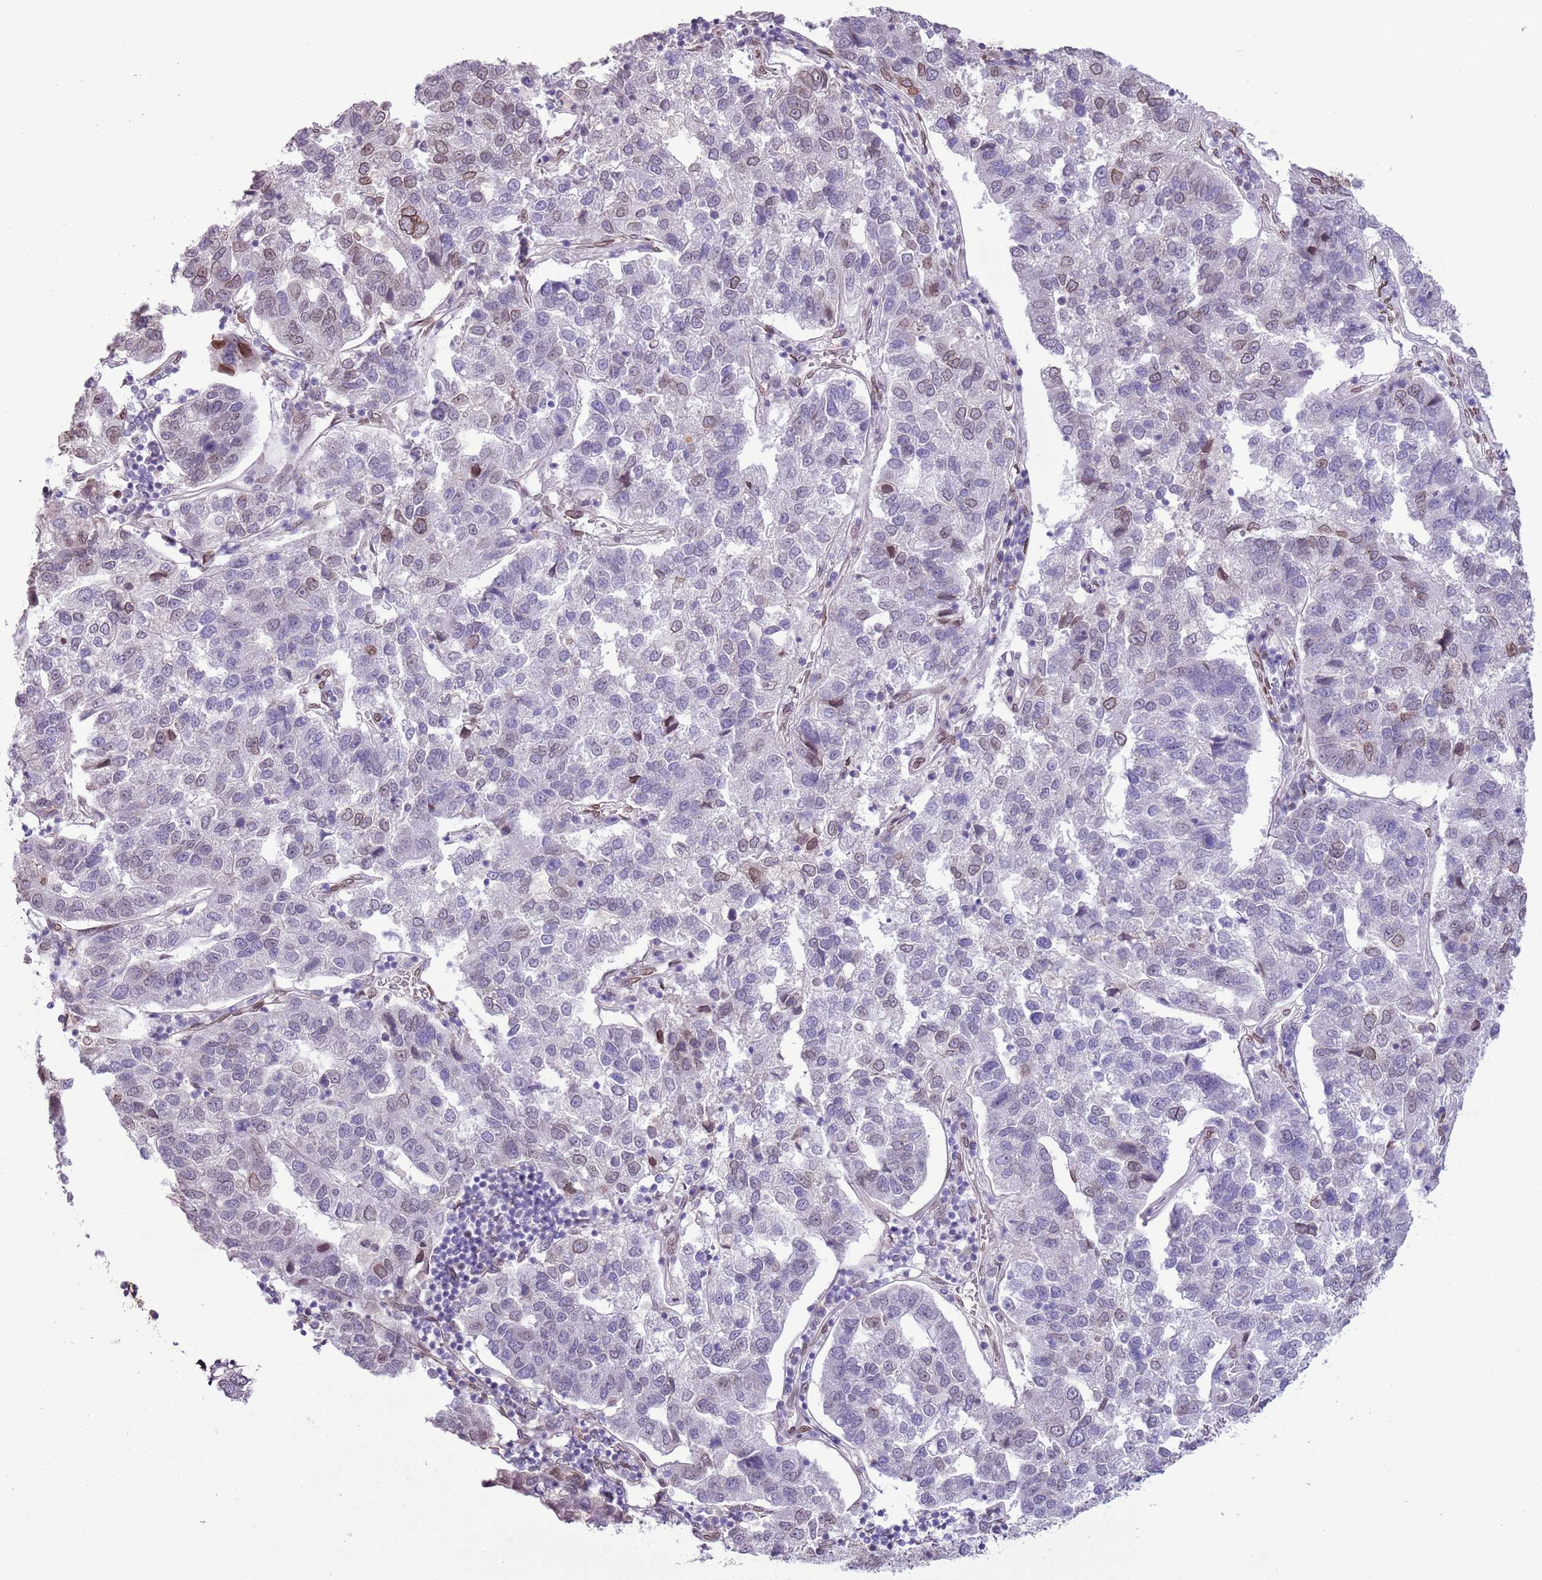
{"staining": {"intensity": "moderate", "quantity": "<25%", "location": "cytoplasmic/membranous,nuclear"}, "tissue": "pancreatic cancer", "cell_type": "Tumor cells", "image_type": "cancer", "snomed": [{"axis": "morphology", "description": "Adenocarcinoma, NOS"}, {"axis": "topography", "description": "Pancreas"}], "caption": "IHC histopathology image of adenocarcinoma (pancreatic) stained for a protein (brown), which displays low levels of moderate cytoplasmic/membranous and nuclear positivity in approximately <25% of tumor cells.", "gene": "ZGLP1", "patient": {"sex": "female", "age": 61}}